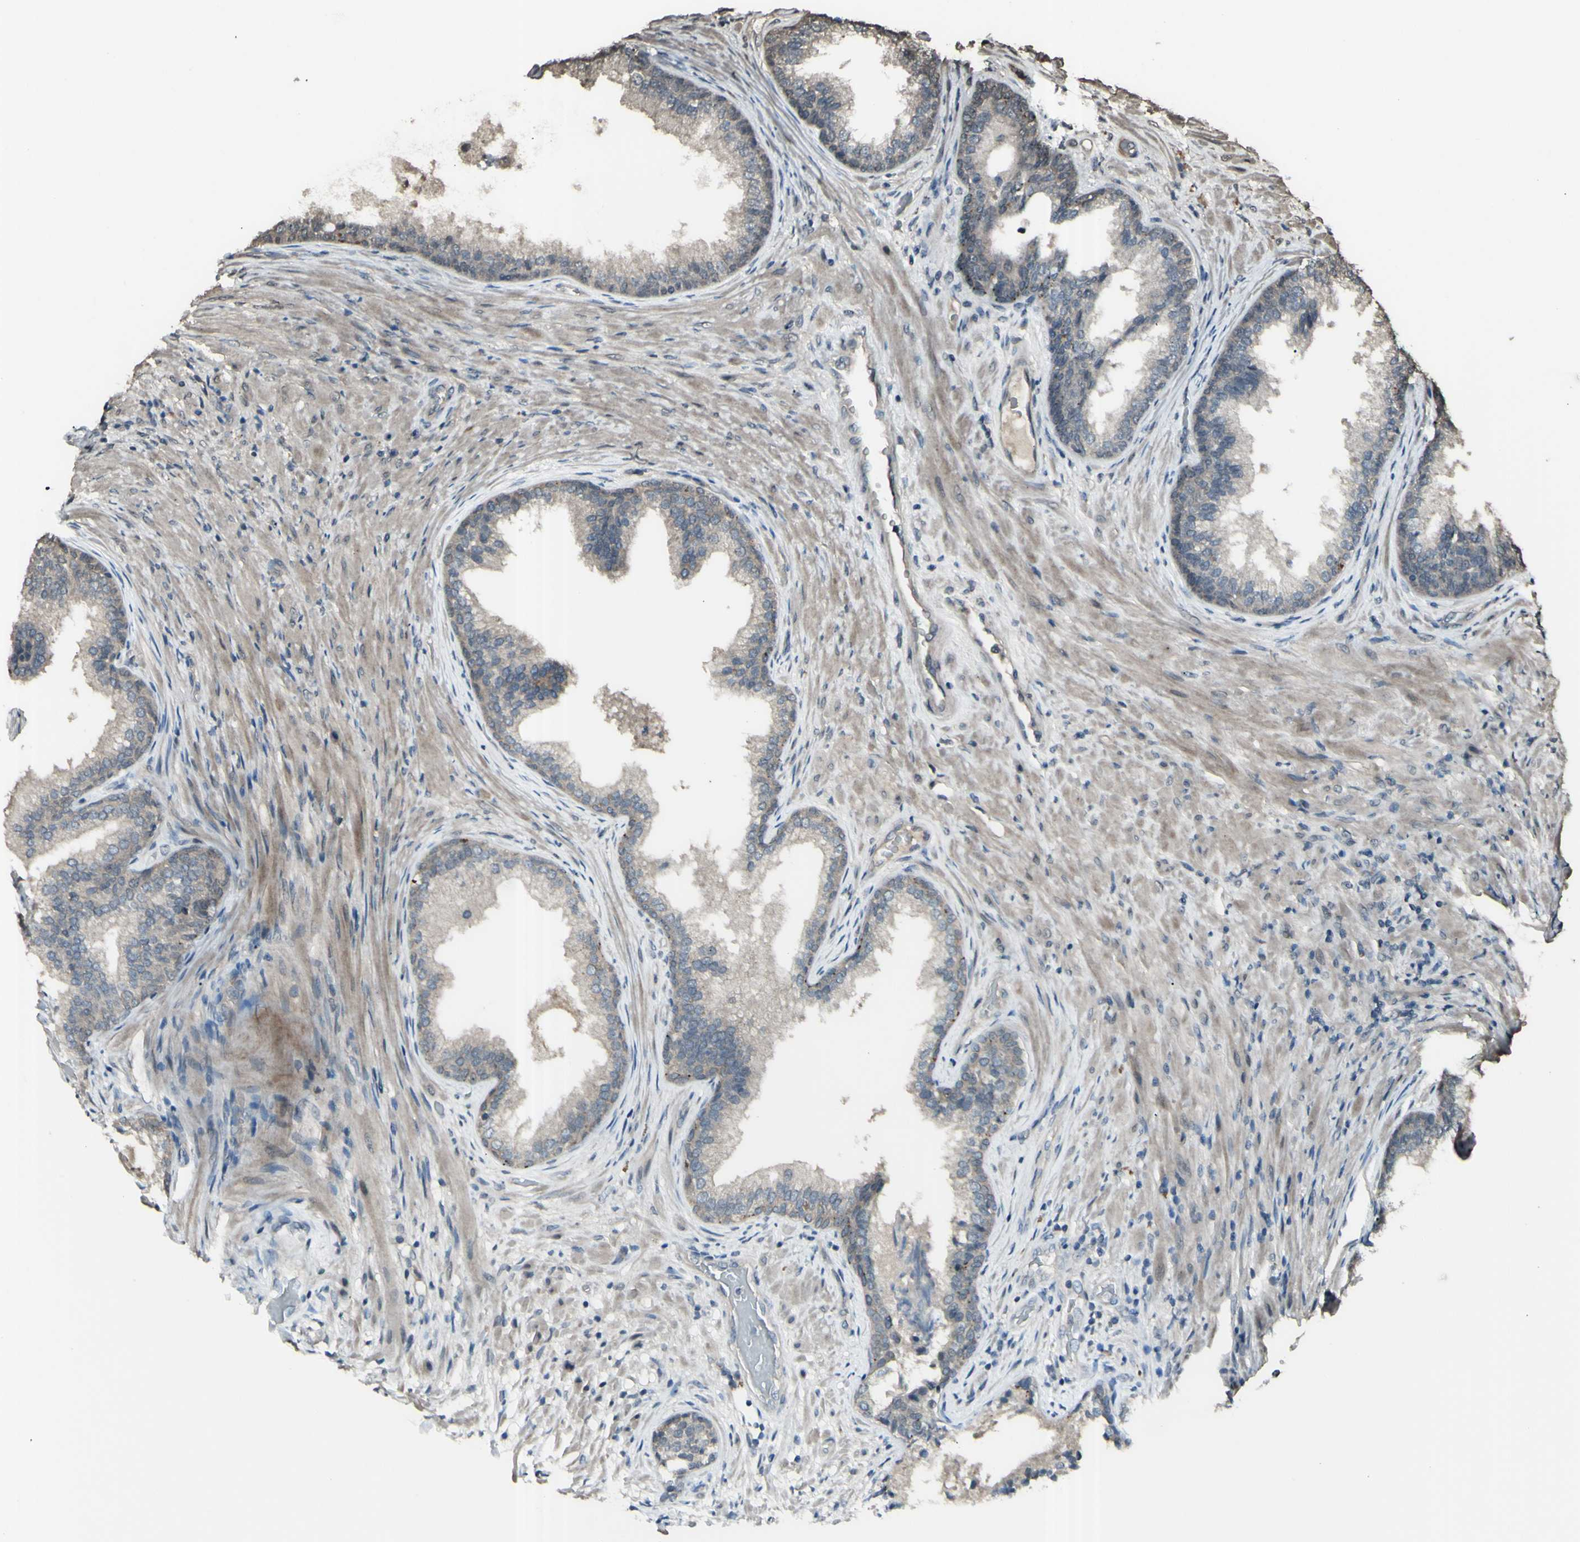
{"staining": {"intensity": "weak", "quantity": ">75%", "location": "cytoplasmic/membranous"}, "tissue": "prostate", "cell_type": "Glandular cells", "image_type": "normal", "snomed": [{"axis": "morphology", "description": "Normal tissue, NOS"}, {"axis": "topography", "description": "Prostate"}], "caption": "There is low levels of weak cytoplasmic/membranous expression in glandular cells of benign prostate, as demonstrated by immunohistochemical staining (brown color).", "gene": "GNAS", "patient": {"sex": "male", "age": 76}}